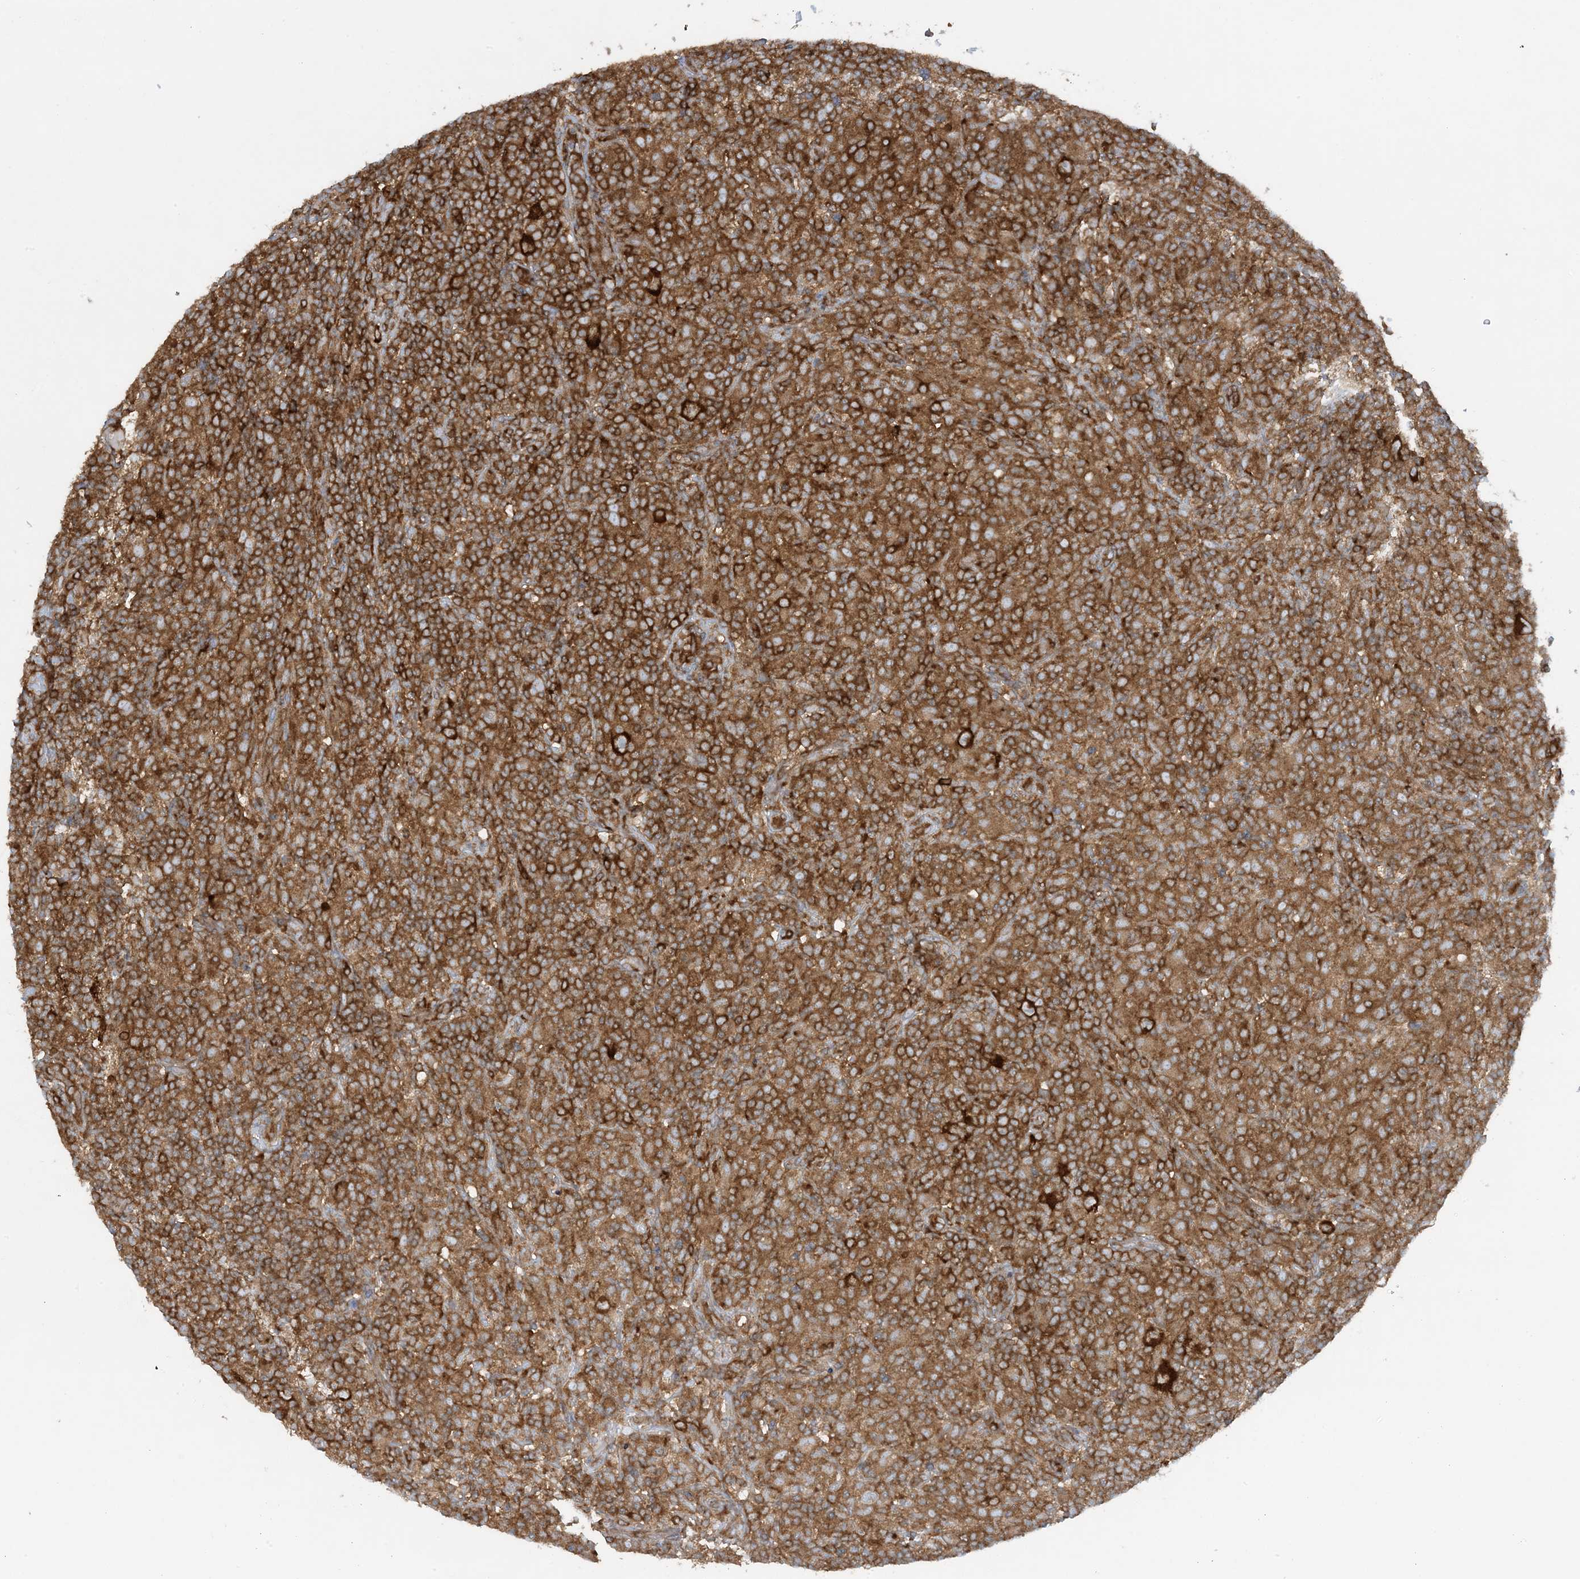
{"staining": {"intensity": "strong", "quantity": ">75%", "location": "cytoplasmic/membranous"}, "tissue": "lymphoma", "cell_type": "Tumor cells", "image_type": "cancer", "snomed": [{"axis": "morphology", "description": "Hodgkin's disease, NOS"}, {"axis": "topography", "description": "Lymph node"}], "caption": "A brown stain shows strong cytoplasmic/membranous expression of a protein in human lymphoma tumor cells.", "gene": "OLA1", "patient": {"sex": "male", "age": 70}}